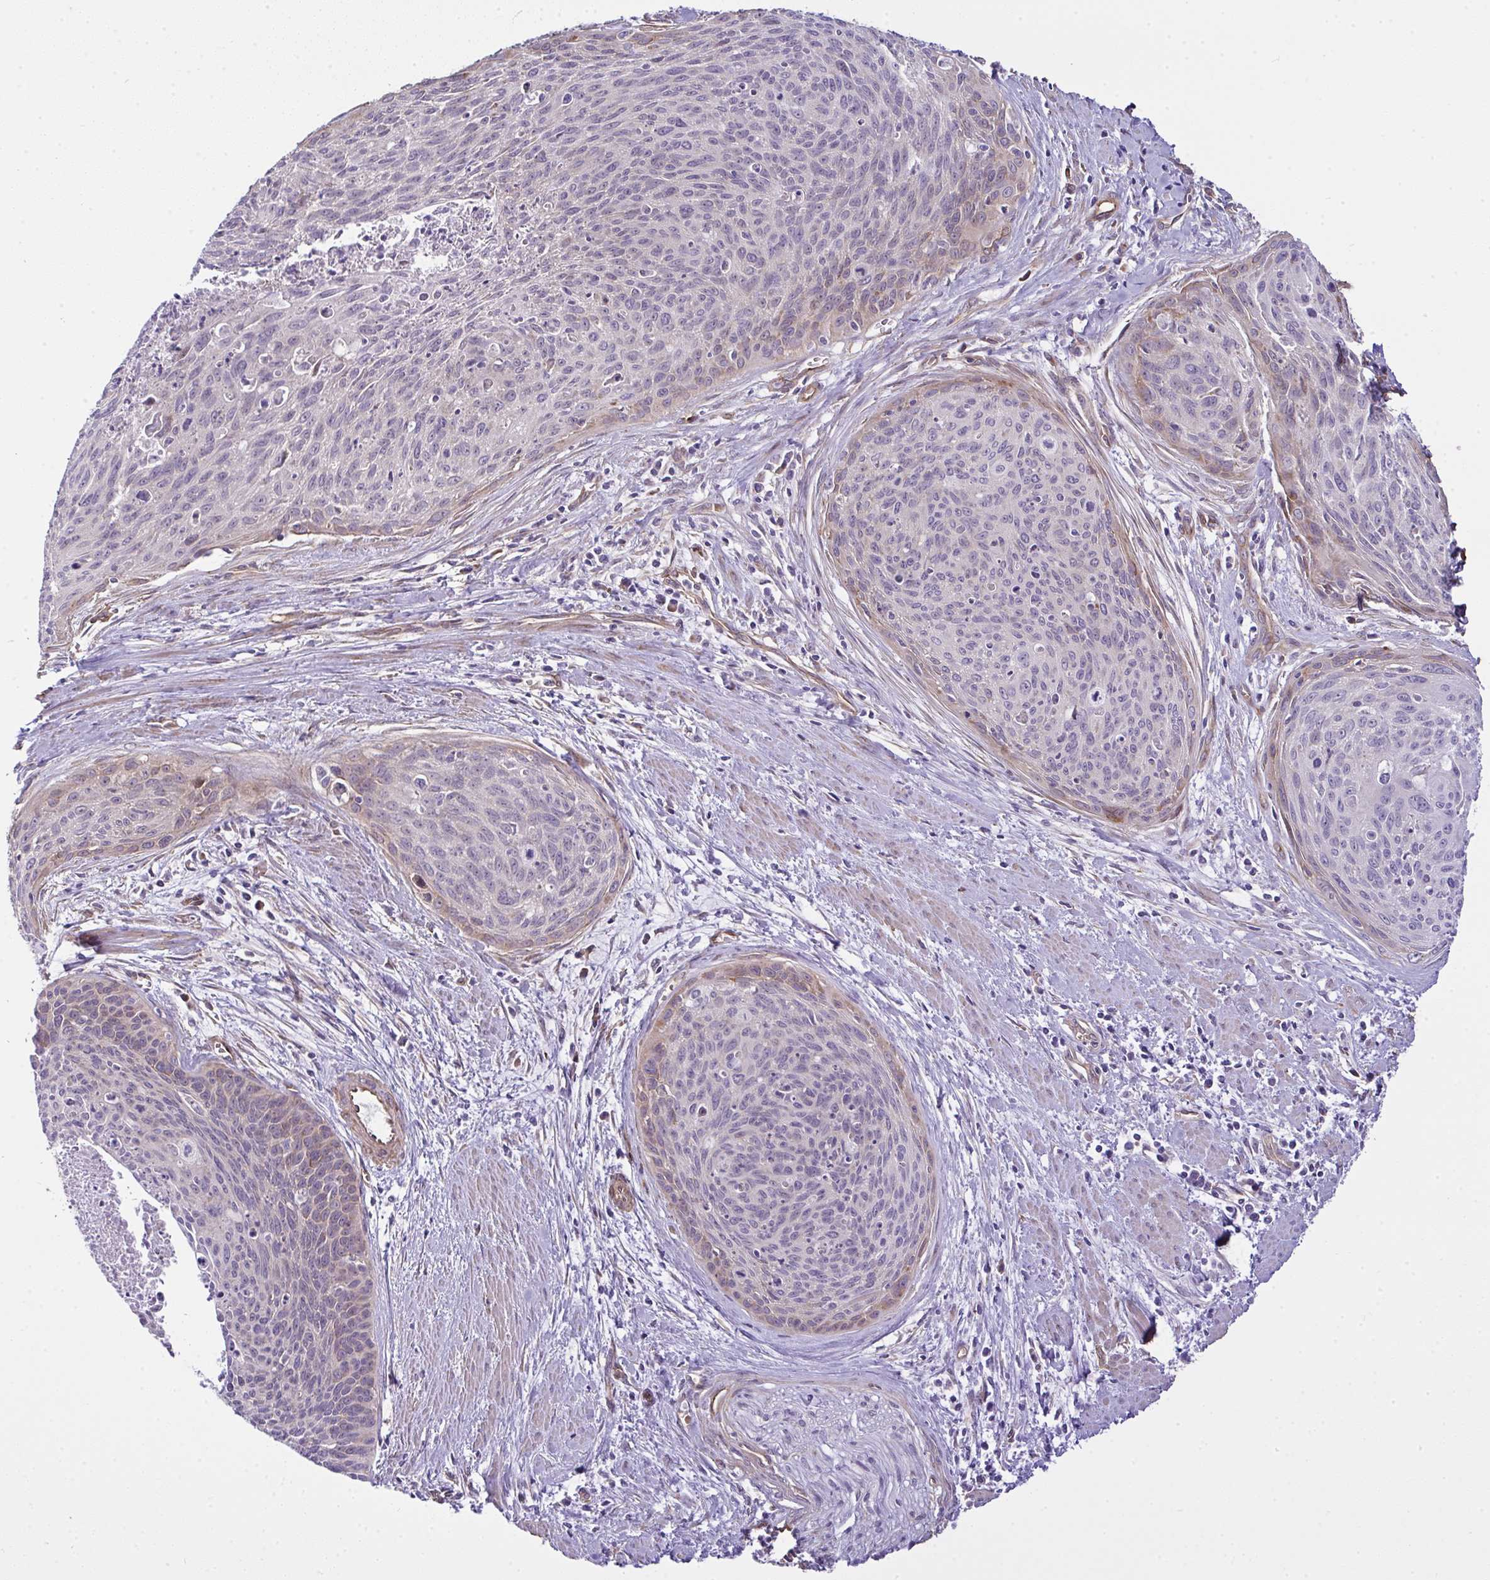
{"staining": {"intensity": "negative", "quantity": "none", "location": "none"}, "tissue": "cervical cancer", "cell_type": "Tumor cells", "image_type": "cancer", "snomed": [{"axis": "morphology", "description": "Squamous cell carcinoma, NOS"}, {"axis": "topography", "description": "Cervix"}], "caption": "A histopathology image of human cervical cancer (squamous cell carcinoma) is negative for staining in tumor cells. (Brightfield microscopy of DAB IHC at high magnification).", "gene": "RSKR", "patient": {"sex": "female", "age": 55}}